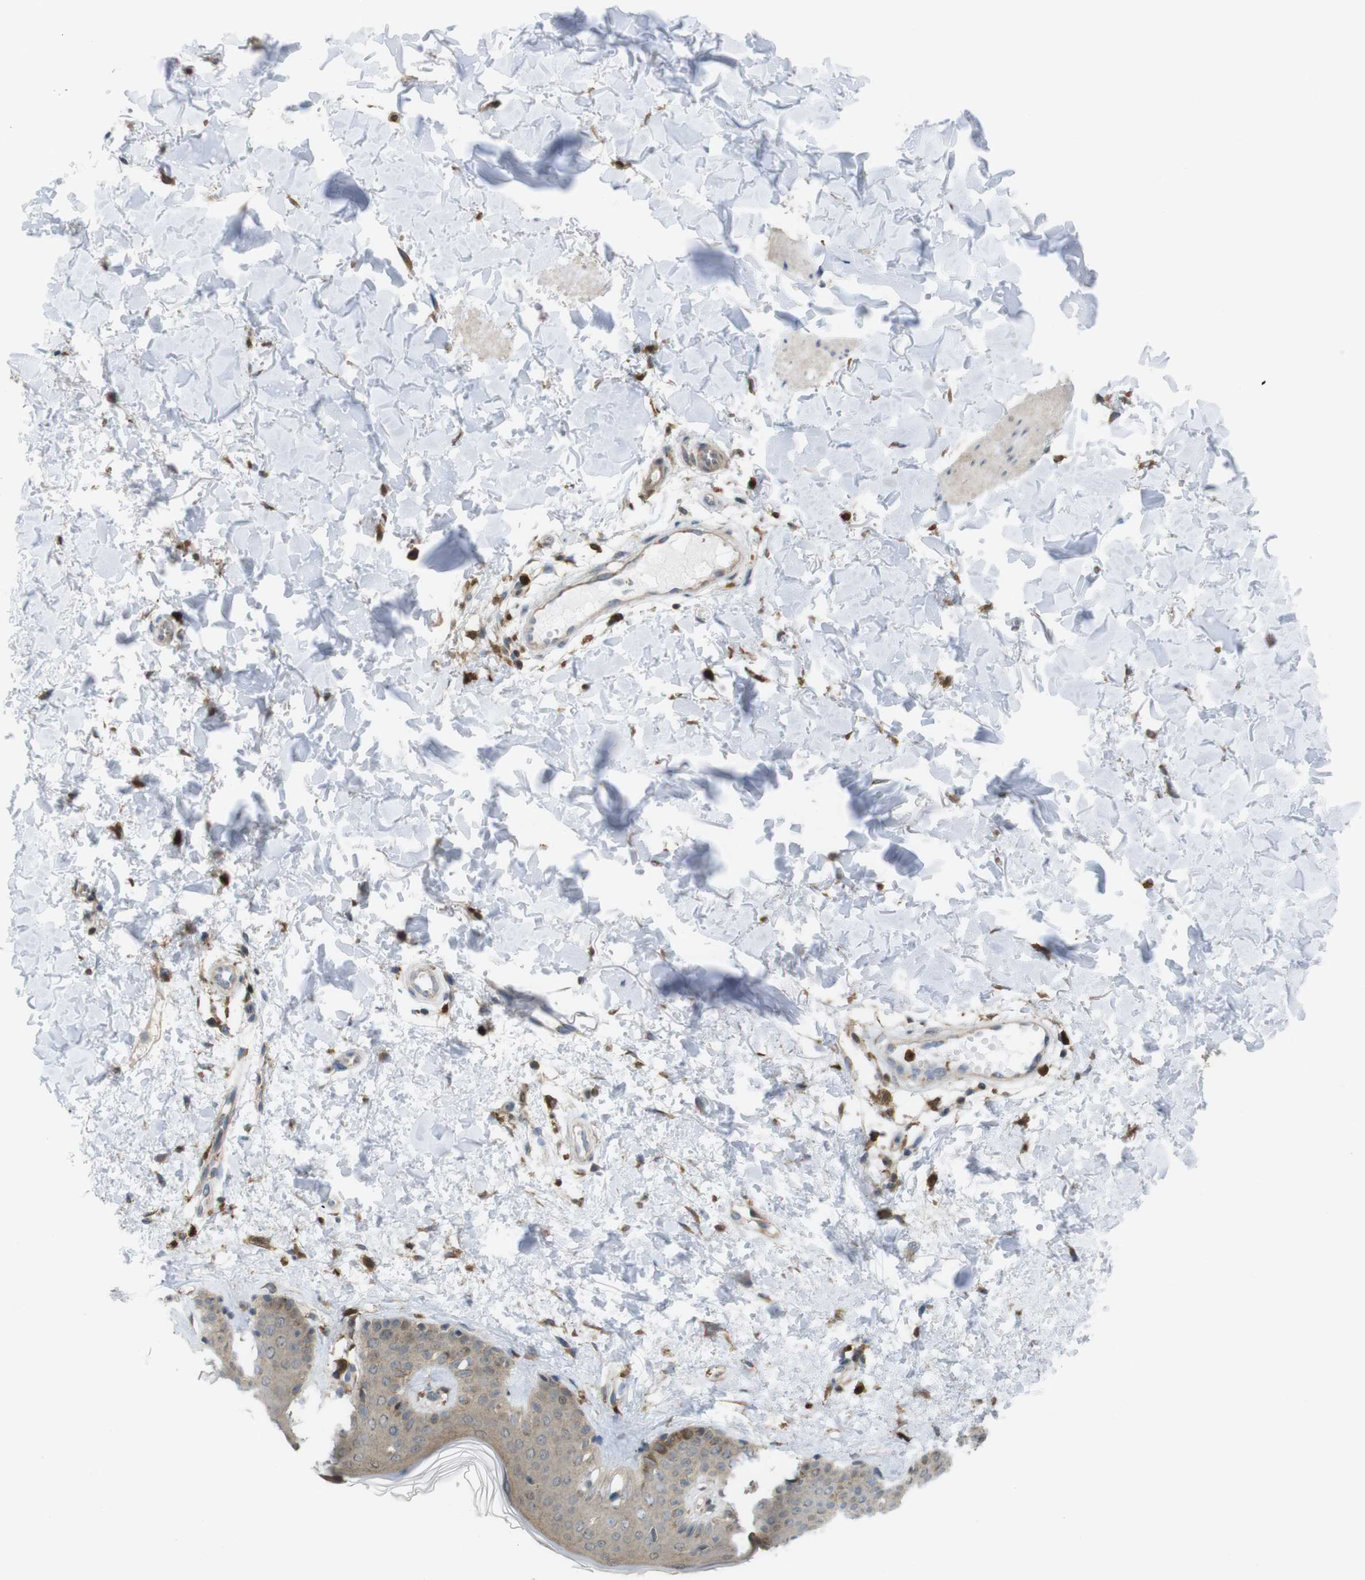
{"staining": {"intensity": "moderate", "quantity": ">75%", "location": "cytoplasmic/membranous"}, "tissue": "skin", "cell_type": "Fibroblasts", "image_type": "normal", "snomed": [{"axis": "morphology", "description": "Normal tissue, NOS"}, {"axis": "topography", "description": "Skin"}], "caption": "Brown immunohistochemical staining in unremarkable skin displays moderate cytoplasmic/membranous positivity in about >75% of fibroblasts.", "gene": "PRKCD", "patient": {"sex": "male", "age": 67}}